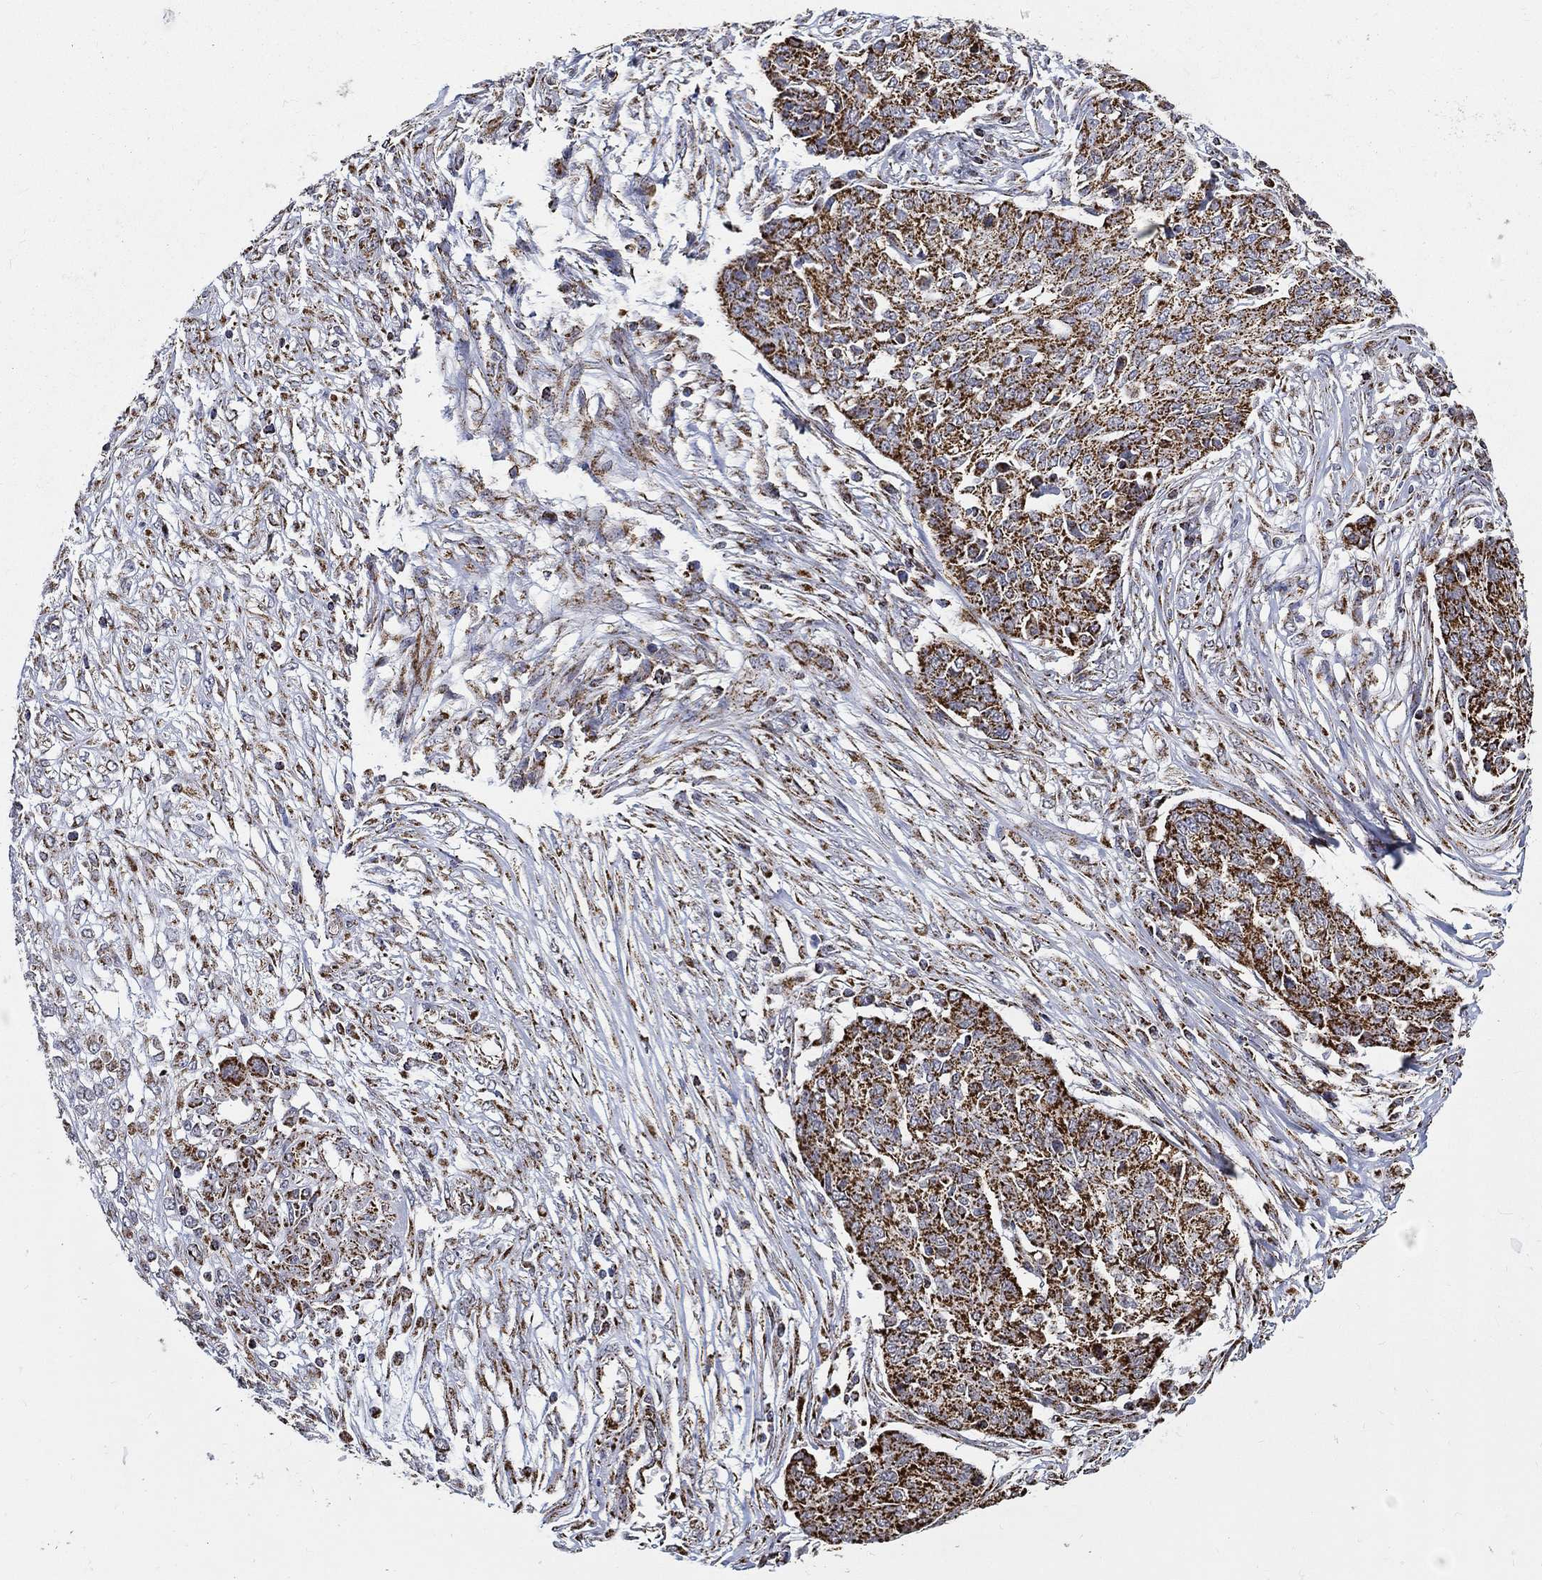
{"staining": {"intensity": "strong", "quantity": ">75%", "location": "cytoplasmic/membranous"}, "tissue": "ovarian cancer", "cell_type": "Tumor cells", "image_type": "cancer", "snomed": [{"axis": "morphology", "description": "Cystadenocarcinoma, serous, NOS"}, {"axis": "topography", "description": "Ovary"}], "caption": "Immunohistochemistry (IHC) micrograph of neoplastic tissue: serous cystadenocarcinoma (ovarian) stained using immunohistochemistry exhibits high levels of strong protein expression localized specifically in the cytoplasmic/membranous of tumor cells, appearing as a cytoplasmic/membranous brown color.", "gene": "NDUFAB1", "patient": {"sex": "female", "age": 67}}